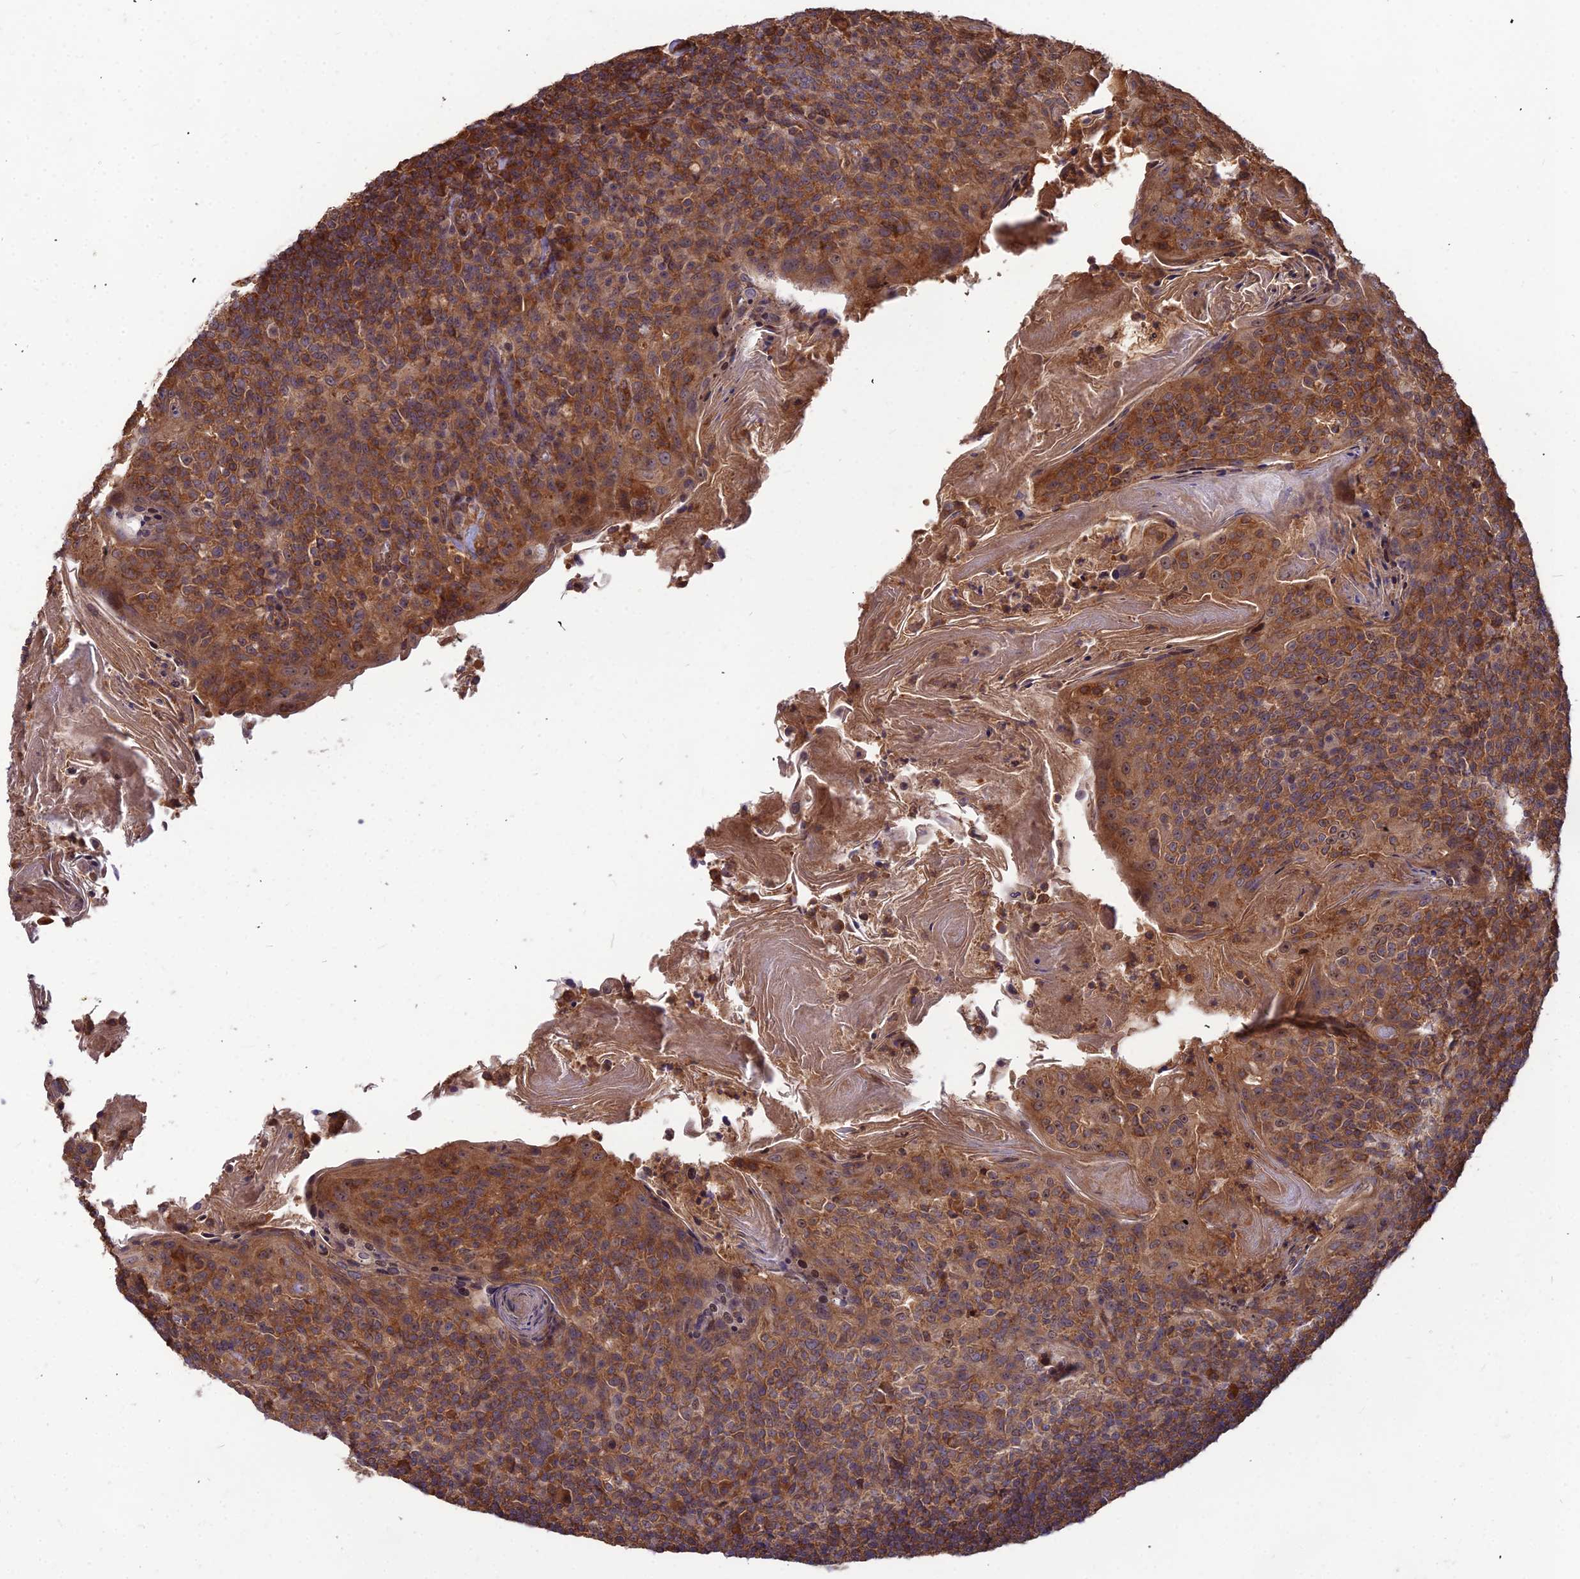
{"staining": {"intensity": "moderate", "quantity": "<25%", "location": "cytoplasmic/membranous"}, "tissue": "tonsil", "cell_type": "Germinal center cells", "image_type": "normal", "snomed": [{"axis": "morphology", "description": "Normal tissue, NOS"}, {"axis": "topography", "description": "Tonsil"}], "caption": "Protein staining reveals moderate cytoplasmic/membranous staining in approximately <25% of germinal center cells in unremarkable tonsil. (Stains: DAB in brown, nuclei in blue, Microscopy: brightfield microscopy at high magnification).", "gene": "ZNF467", "patient": {"sex": "female", "age": 10}}